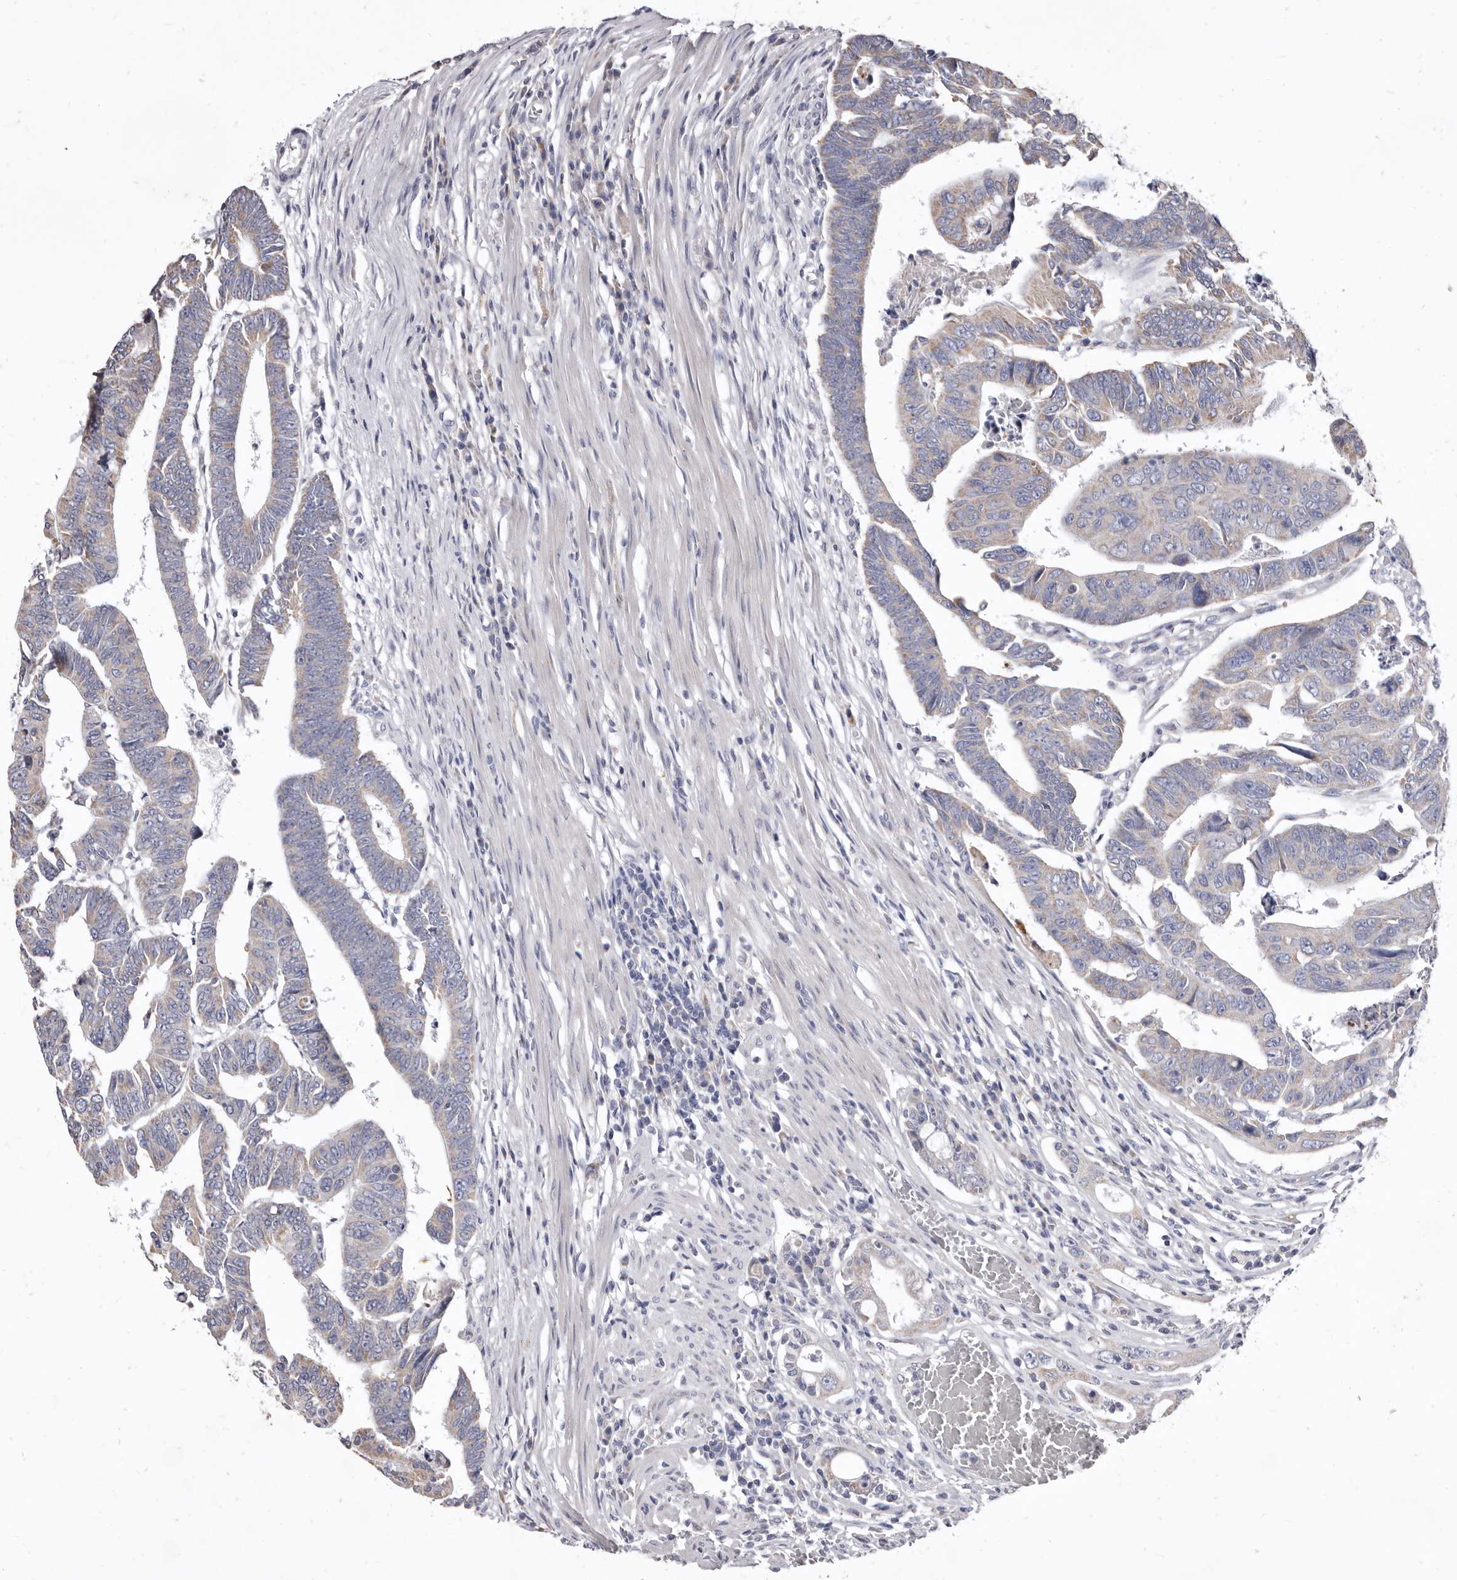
{"staining": {"intensity": "weak", "quantity": "<25%", "location": "cytoplasmic/membranous"}, "tissue": "colorectal cancer", "cell_type": "Tumor cells", "image_type": "cancer", "snomed": [{"axis": "morphology", "description": "Adenocarcinoma, NOS"}, {"axis": "topography", "description": "Rectum"}], "caption": "High magnification brightfield microscopy of colorectal cancer (adenocarcinoma) stained with DAB (brown) and counterstained with hematoxylin (blue): tumor cells show no significant positivity.", "gene": "CYP2E1", "patient": {"sex": "female", "age": 65}}